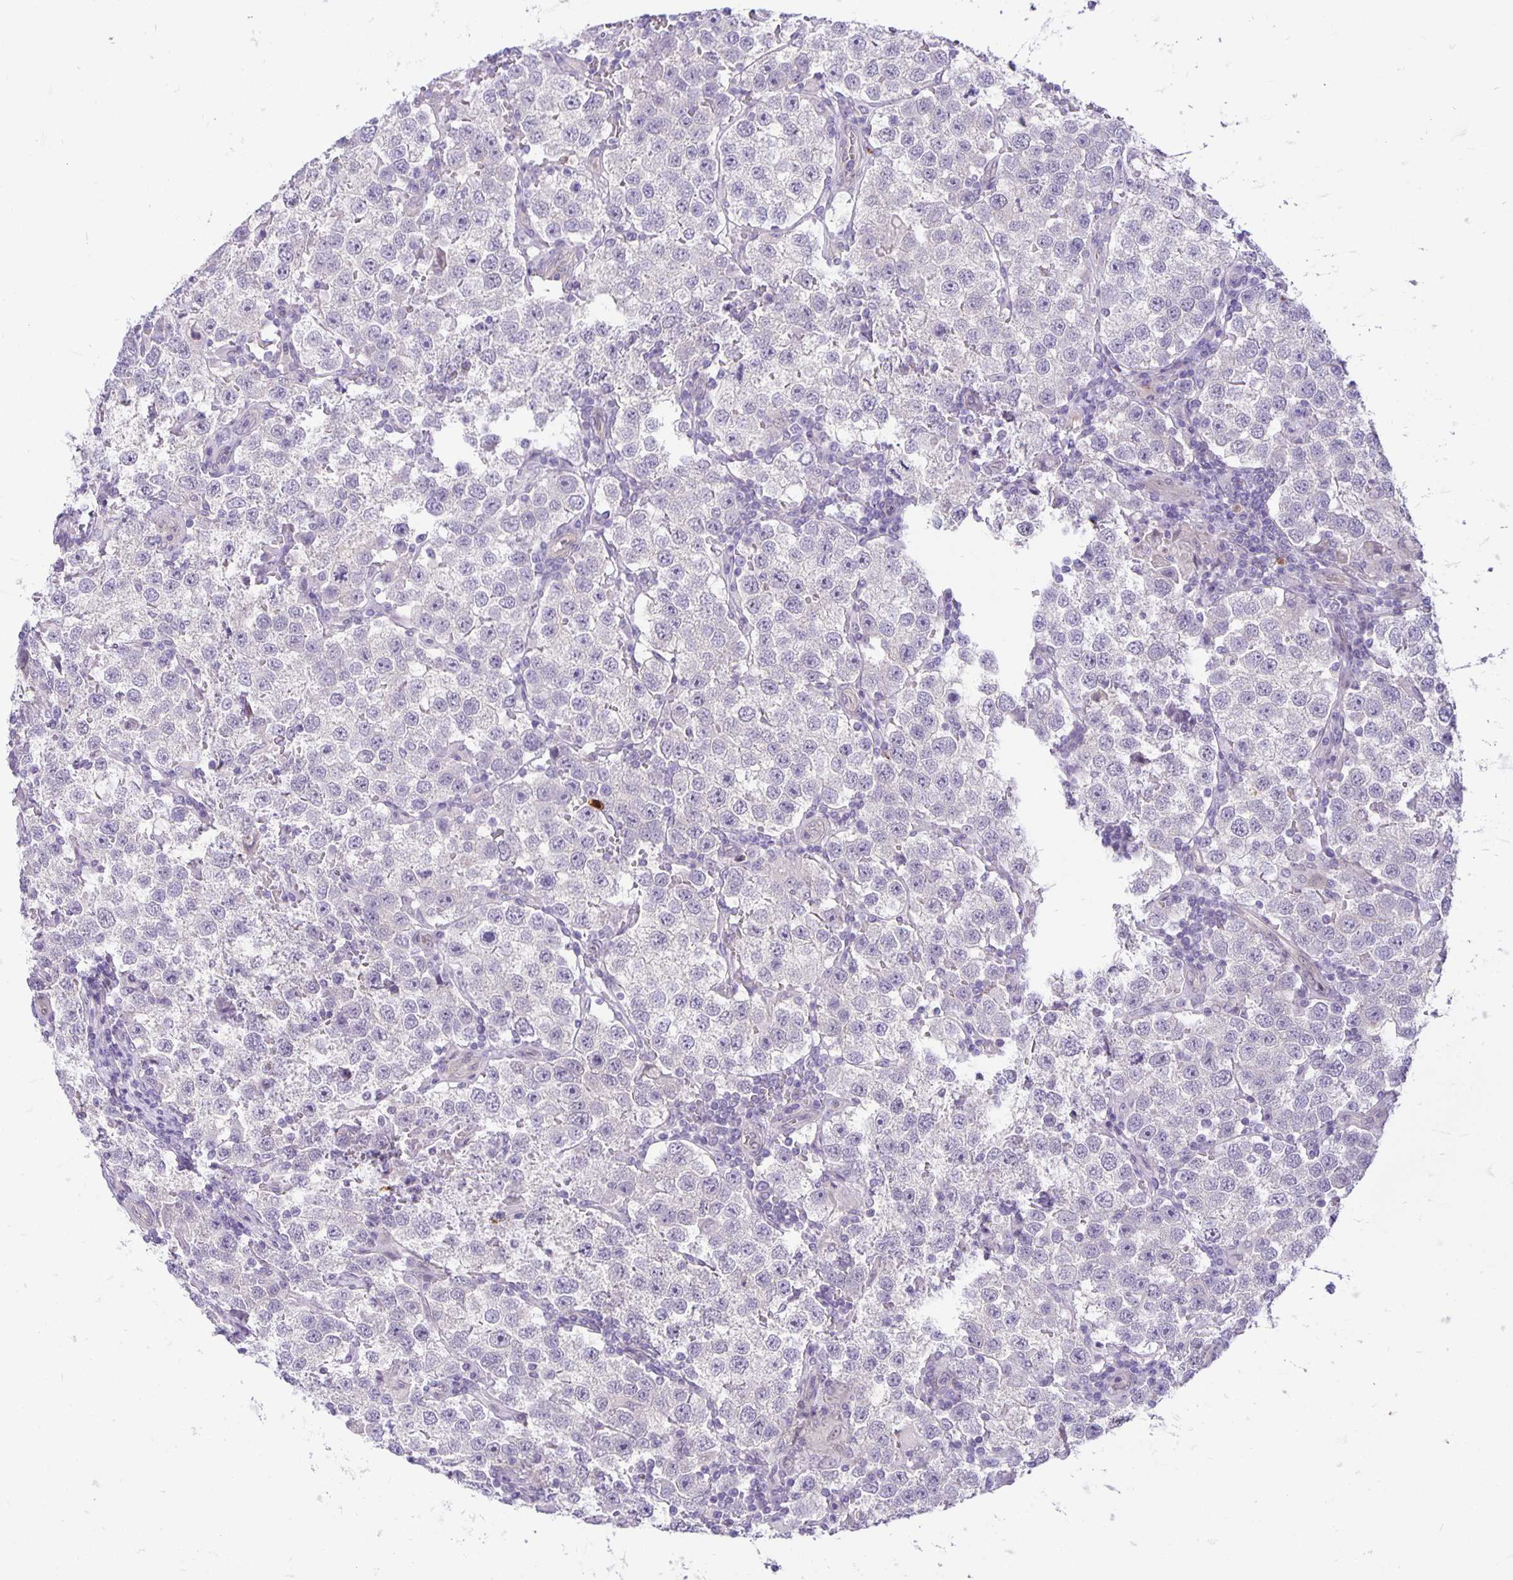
{"staining": {"intensity": "negative", "quantity": "none", "location": "none"}, "tissue": "testis cancer", "cell_type": "Tumor cells", "image_type": "cancer", "snomed": [{"axis": "morphology", "description": "Seminoma, NOS"}, {"axis": "topography", "description": "Testis"}], "caption": "Seminoma (testis) was stained to show a protein in brown. There is no significant positivity in tumor cells. The staining was performed using DAB to visualize the protein expression in brown, while the nuclei were stained in blue with hematoxylin (Magnification: 20x).", "gene": "TAX1BP3", "patient": {"sex": "male", "age": 37}}